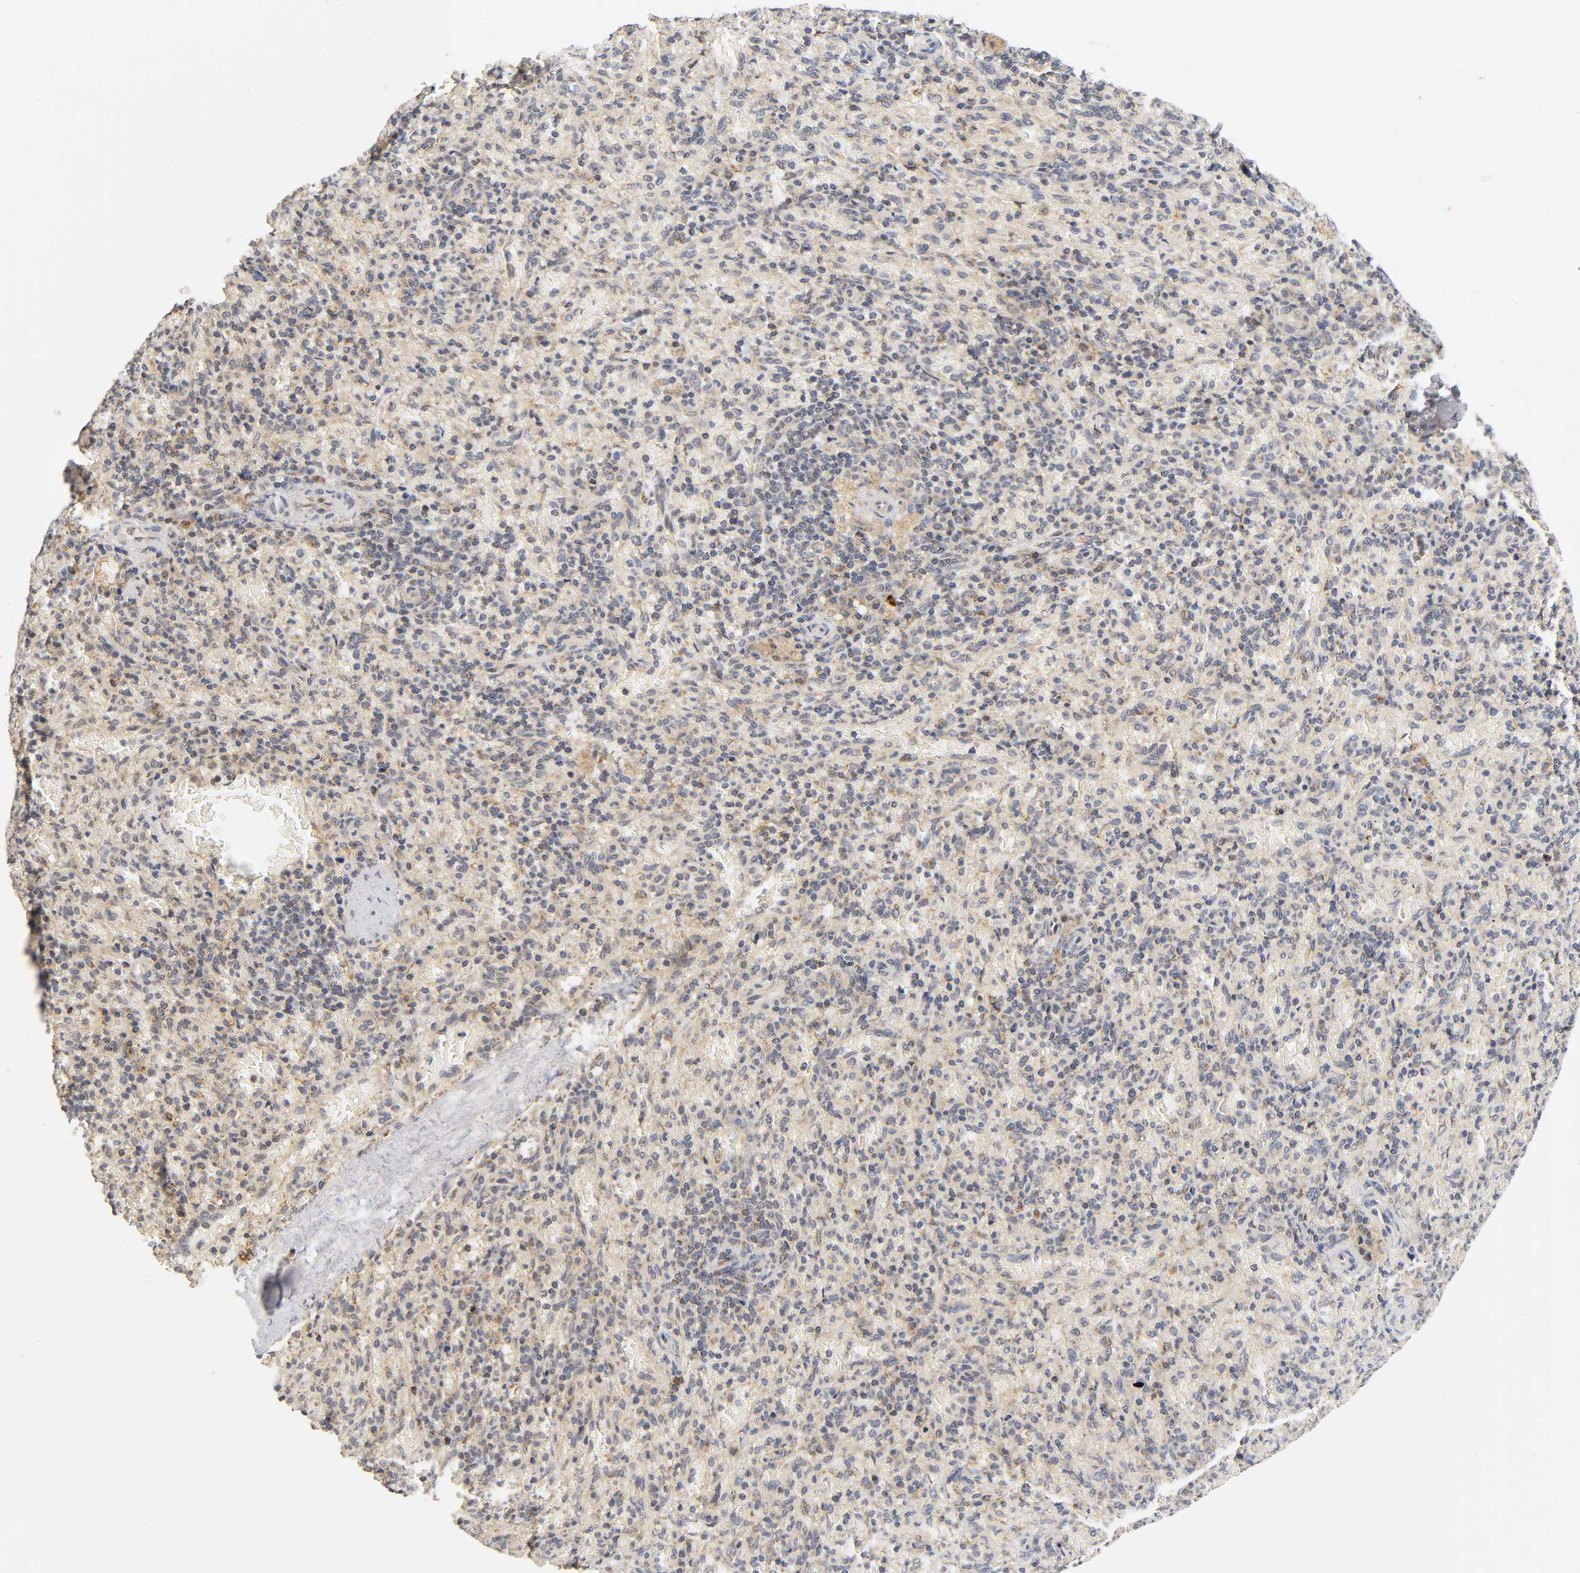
{"staining": {"intensity": "negative", "quantity": "none", "location": "none"}, "tissue": "spleen", "cell_type": "Cells in red pulp", "image_type": "normal", "snomed": [{"axis": "morphology", "description": "Normal tissue, NOS"}, {"axis": "topography", "description": "Spleen"}], "caption": "DAB immunohistochemical staining of normal spleen displays no significant staining in cells in red pulp. Brightfield microscopy of IHC stained with DAB (brown) and hematoxylin (blue), captured at high magnification.", "gene": "NRP1", "patient": {"sex": "female", "age": 43}}